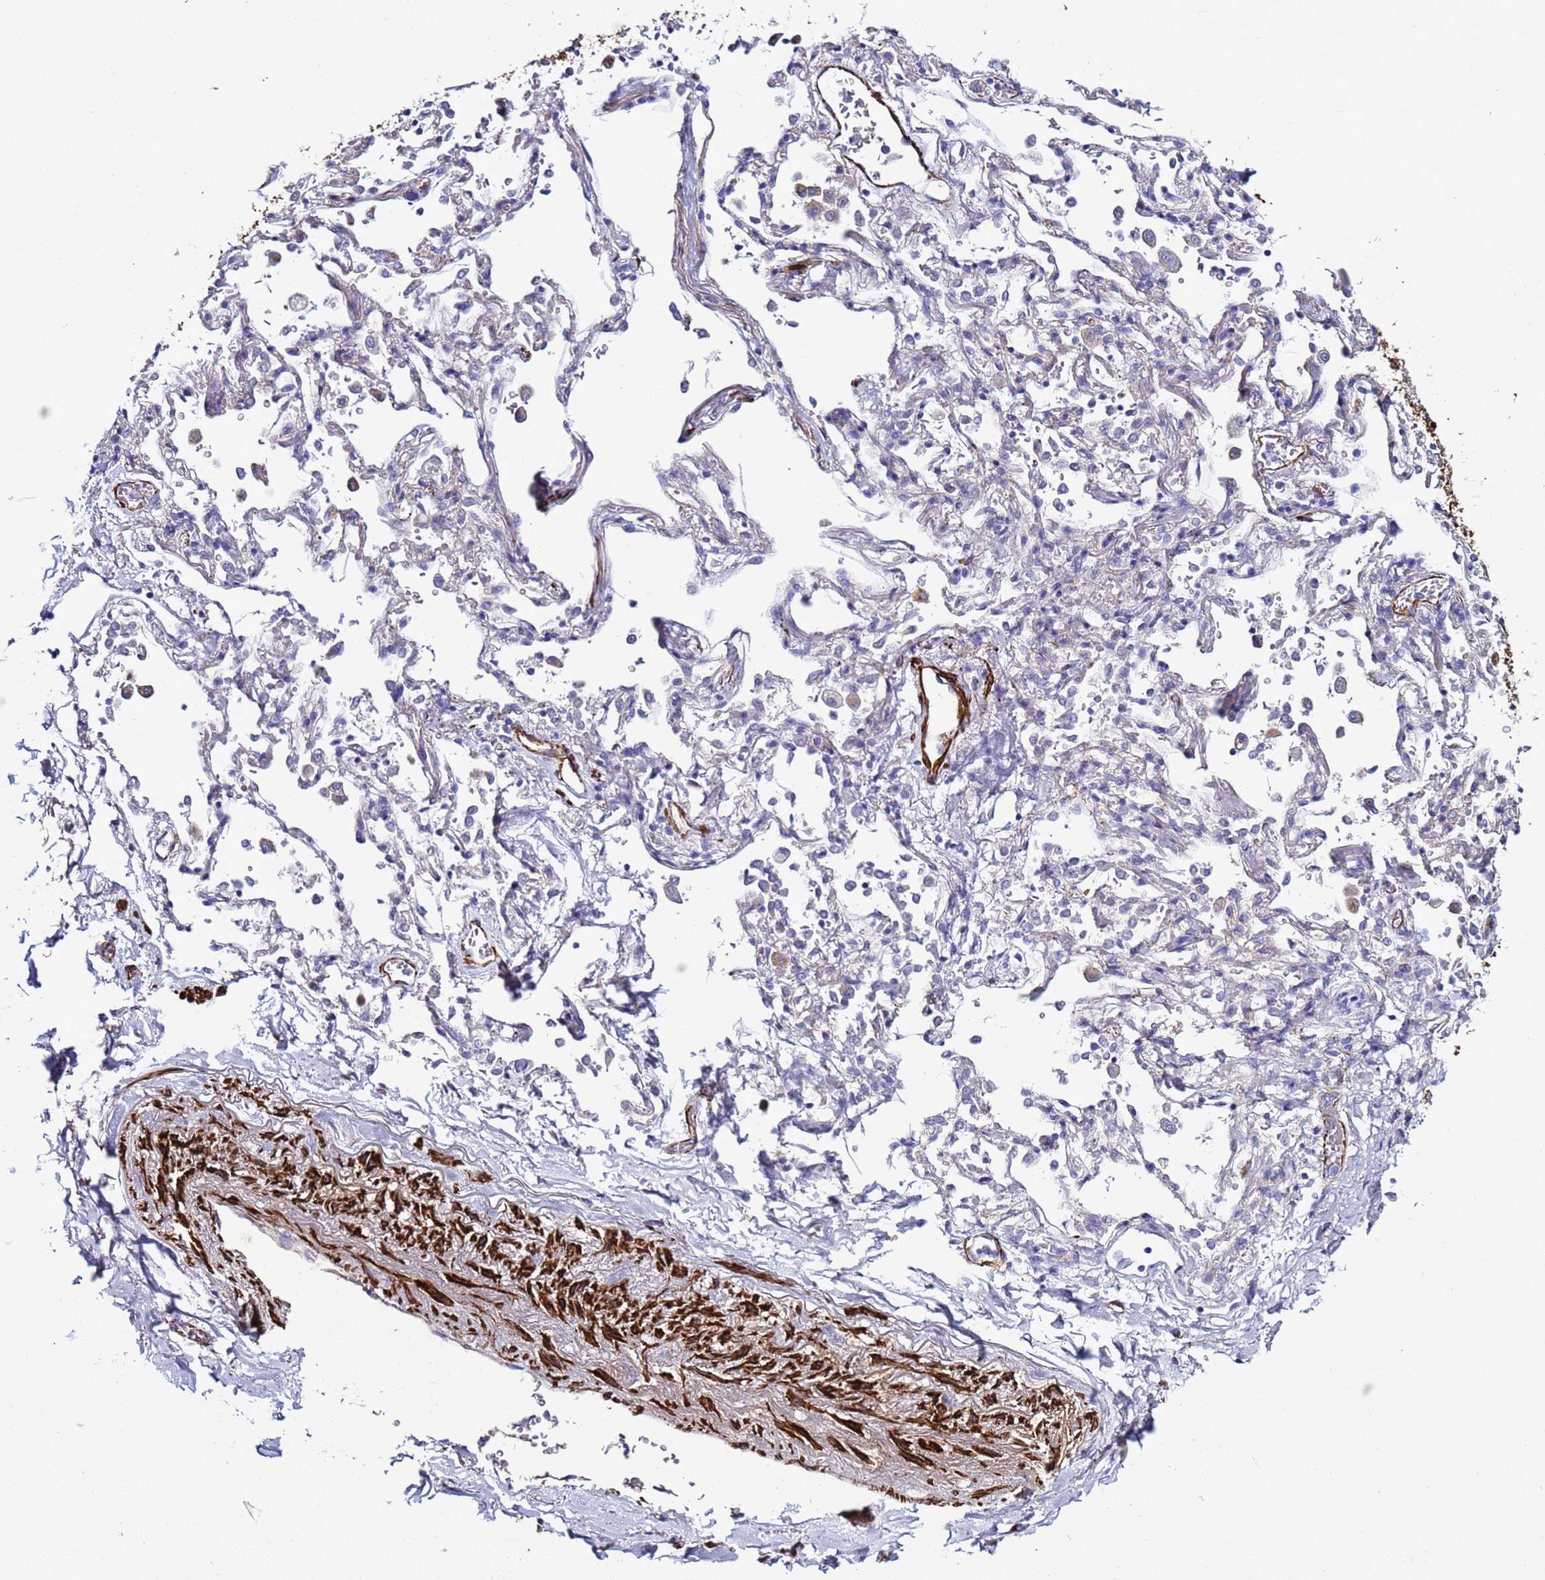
{"staining": {"intensity": "negative", "quantity": "none", "location": "none"}, "tissue": "adipose tissue", "cell_type": "Adipocytes", "image_type": "normal", "snomed": [{"axis": "morphology", "description": "Normal tissue, NOS"}, {"axis": "topography", "description": "Cartilage tissue"}], "caption": "Immunohistochemistry of unremarkable human adipose tissue shows no staining in adipocytes.", "gene": "RABL2A", "patient": {"sex": "male", "age": 73}}